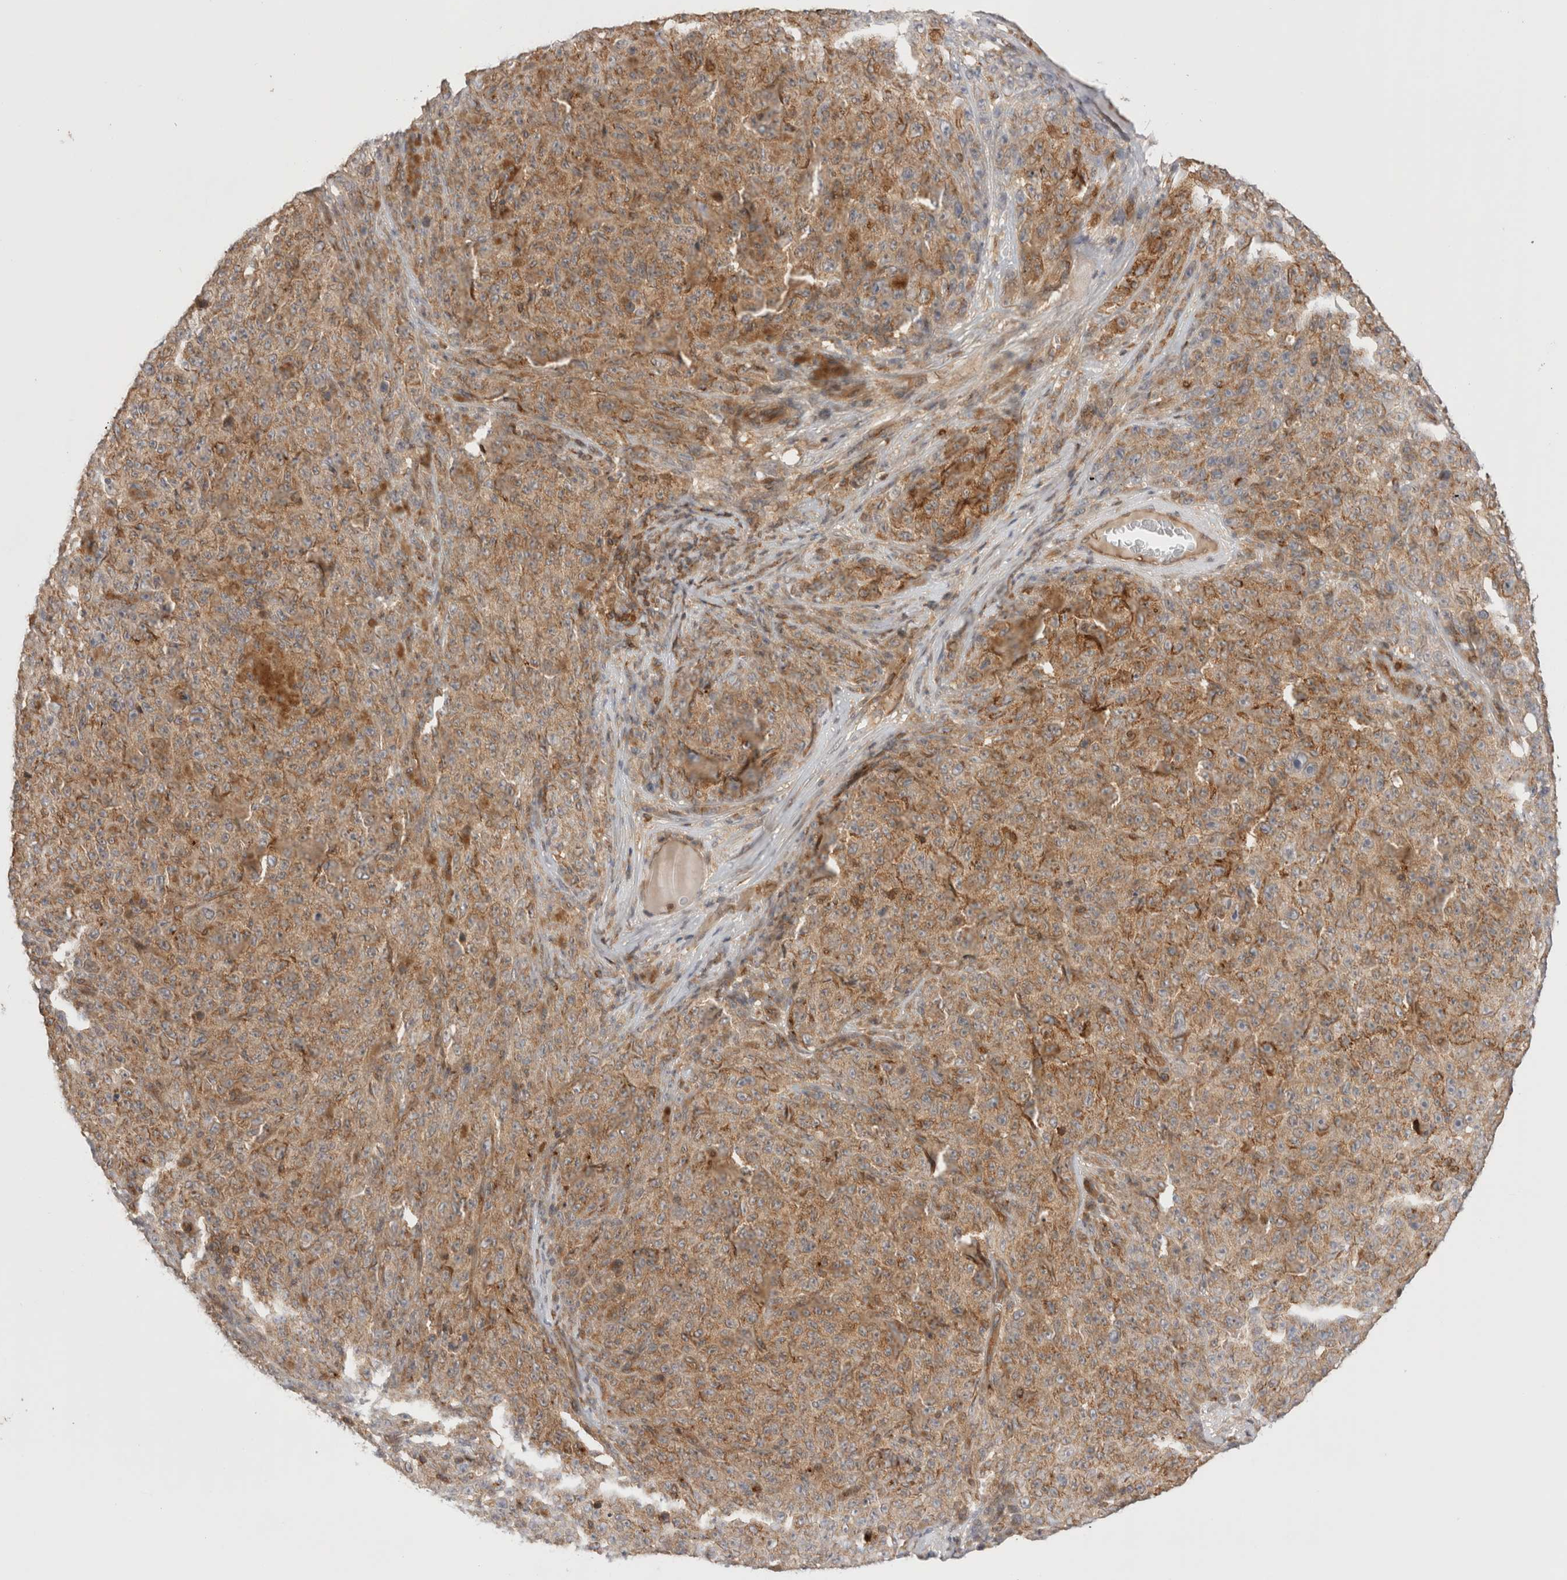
{"staining": {"intensity": "weak", "quantity": ">75%", "location": "cytoplasmic/membranous"}, "tissue": "melanoma", "cell_type": "Tumor cells", "image_type": "cancer", "snomed": [{"axis": "morphology", "description": "Malignant melanoma, NOS"}, {"axis": "topography", "description": "Skin"}], "caption": "There is low levels of weak cytoplasmic/membranous expression in tumor cells of melanoma, as demonstrated by immunohistochemical staining (brown color).", "gene": "NFKB1", "patient": {"sex": "female", "age": 82}}